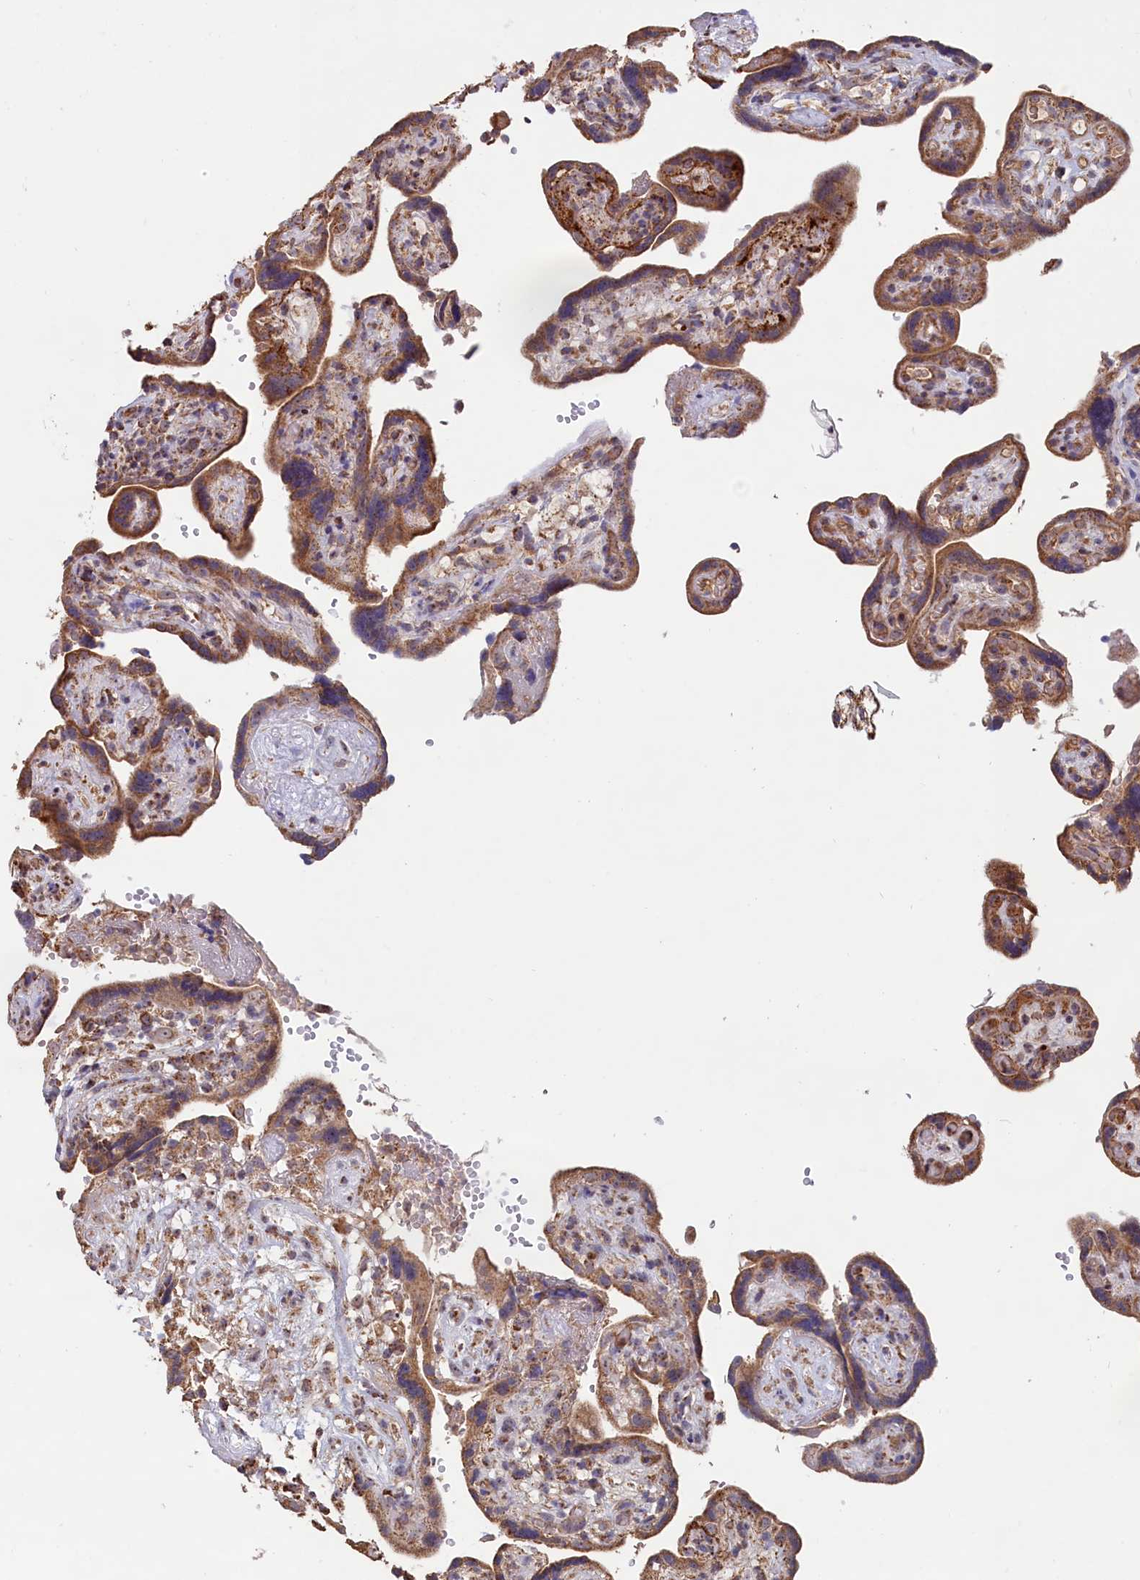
{"staining": {"intensity": "moderate", "quantity": ">75%", "location": "cytoplasmic/membranous"}, "tissue": "placenta", "cell_type": "Decidual cells", "image_type": "normal", "snomed": [{"axis": "morphology", "description": "Normal tissue, NOS"}, {"axis": "topography", "description": "Placenta"}], "caption": "About >75% of decidual cells in benign placenta demonstrate moderate cytoplasmic/membranous protein expression as visualized by brown immunohistochemical staining.", "gene": "ENSG00000269825", "patient": {"sex": "female", "age": 30}}